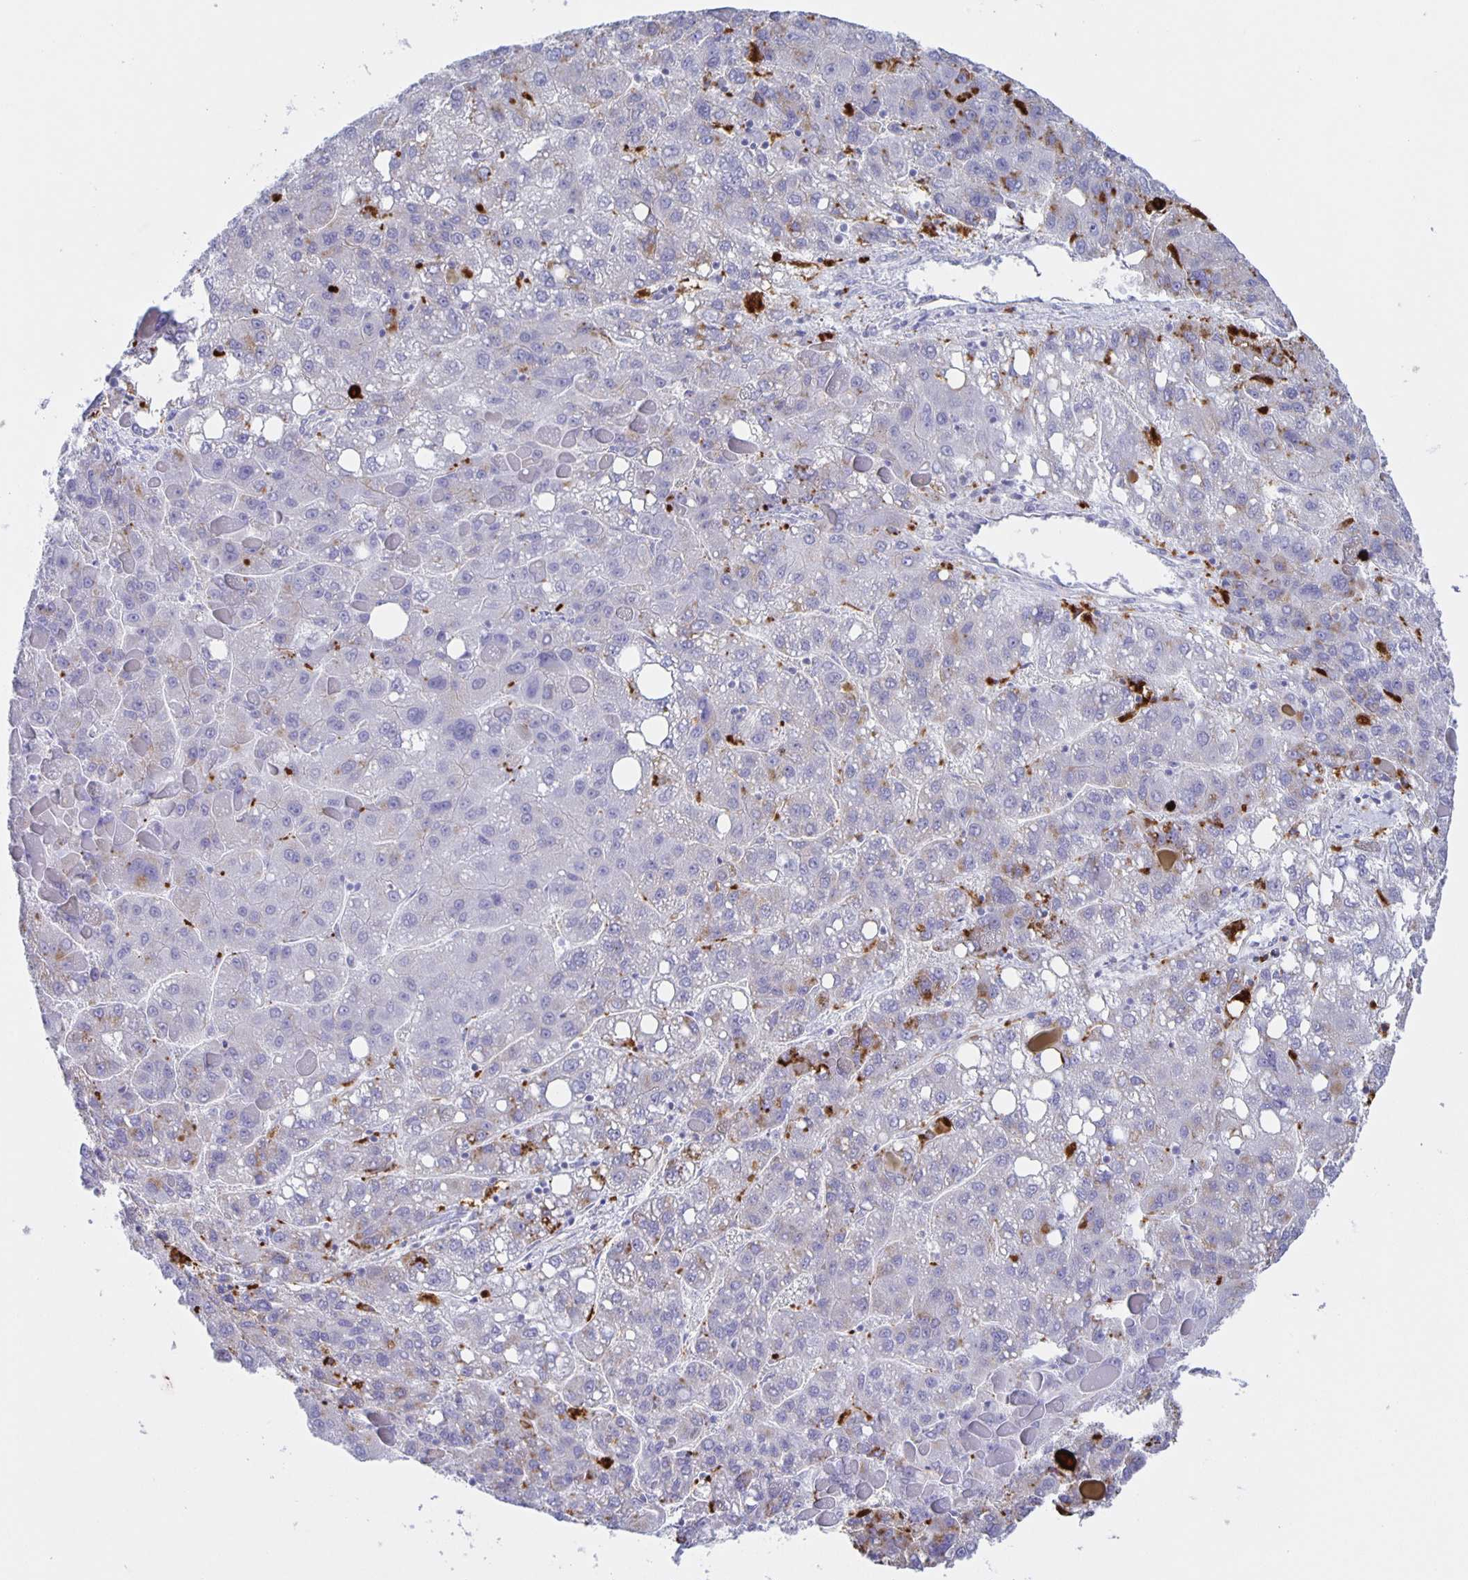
{"staining": {"intensity": "weak", "quantity": "<25%", "location": "cytoplasmic/membranous"}, "tissue": "liver cancer", "cell_type": "Tumor cells", "image_type": "cancer", "snomed": [{"axis": "morphology", "description": "Carcinoma, Hepatocellular, NOS"}, {"axis": "topography", "description": "Liver"}], "caption": "DAB immunohistochemical staining of human liver hepatocellular carcinoma demonstrates no significant staining in tumor cells.", "gene": "LIPA", "patient": {"sex": "female", "age": 82}}